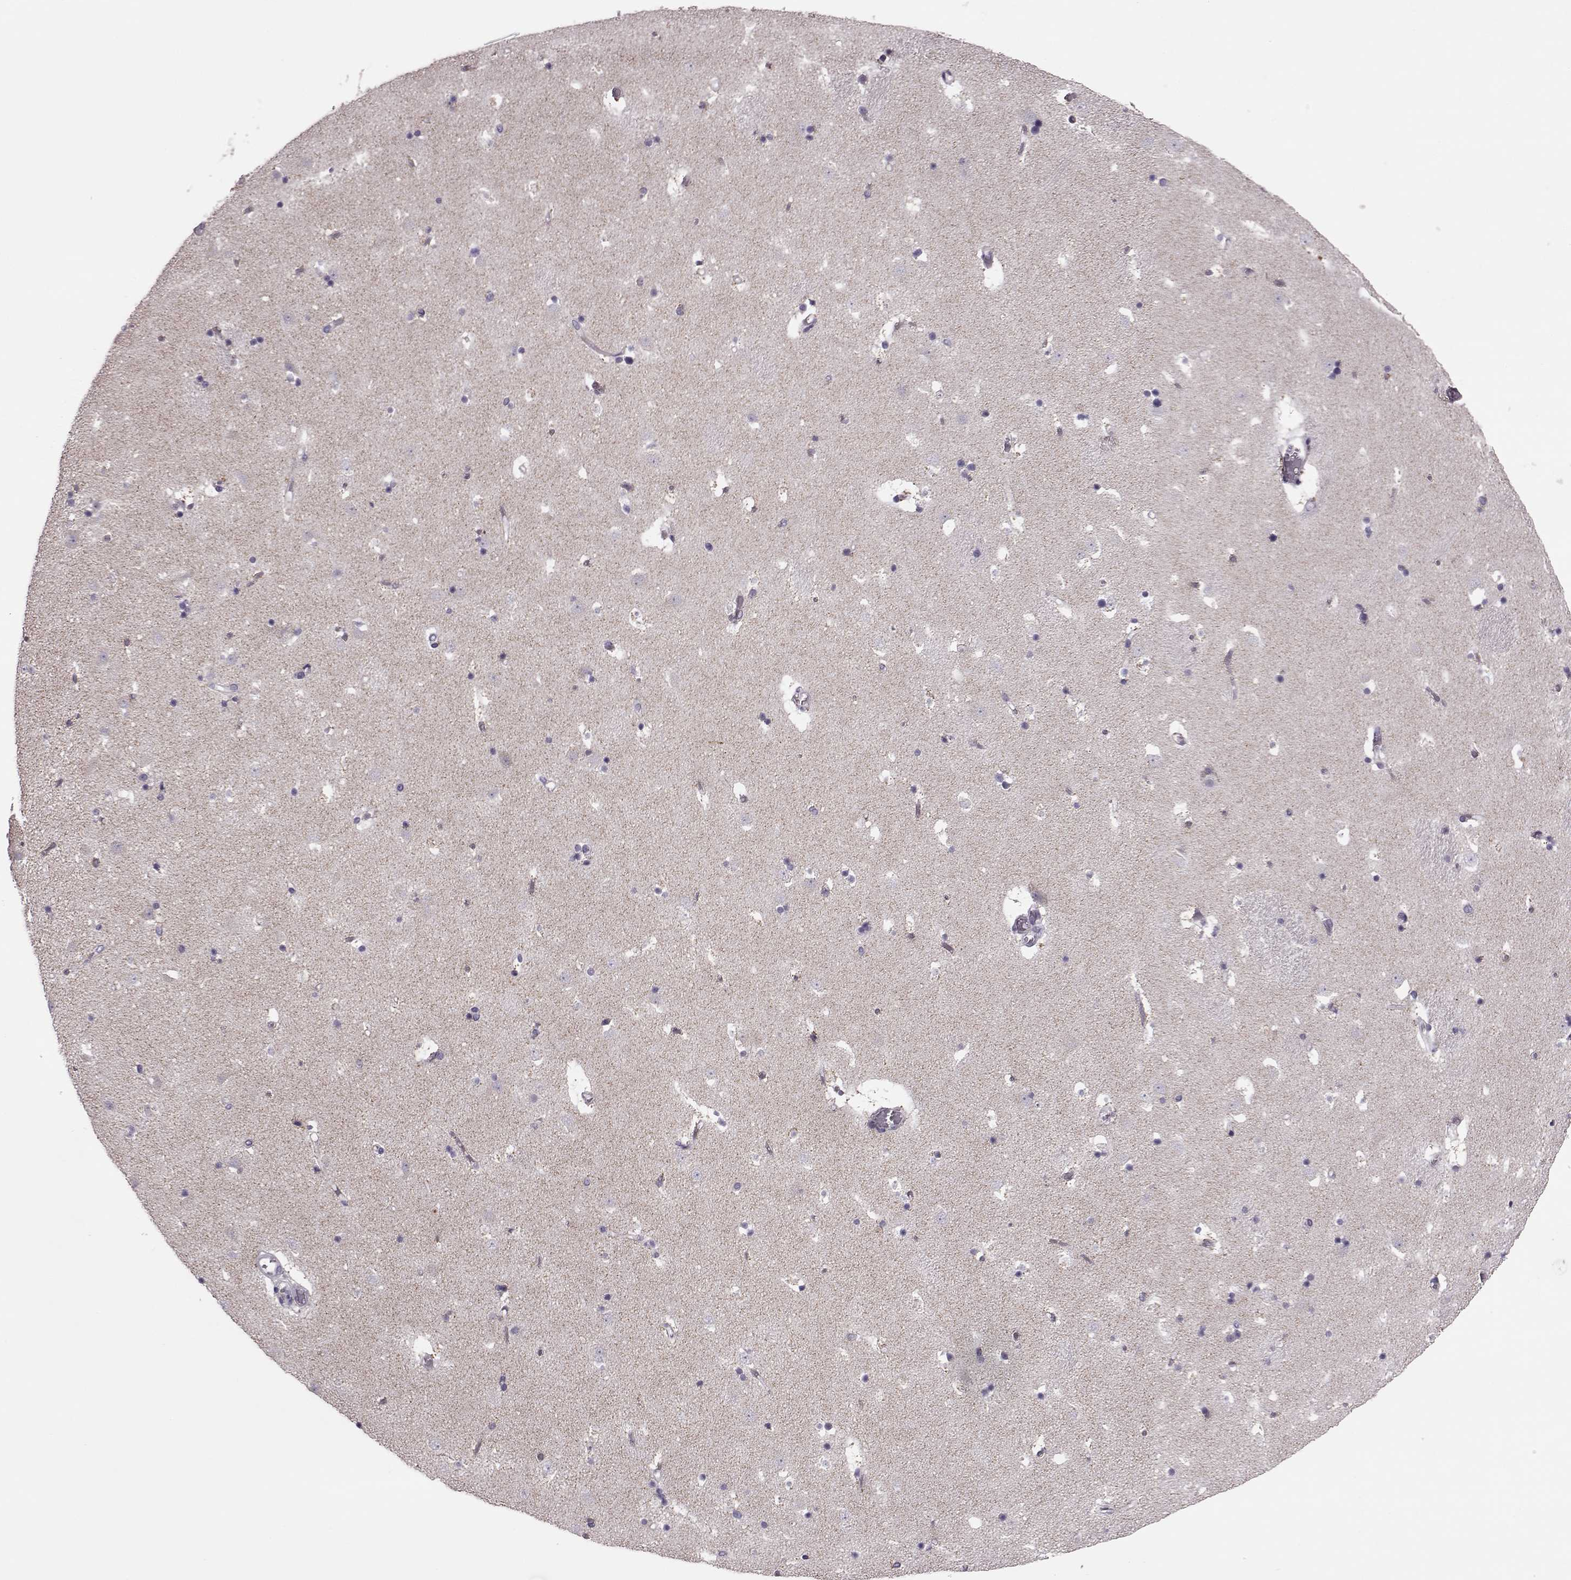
{"staining": {"intensity": "negative", "quantity": "none", "location": "none"}, "tissue": "caudate", "cell_type": "Glial cells", "image_type": "normal", "snomed": [{"axis": "morphology", "description": "Normal tissue, NOS"}, {"axis": "topography", "description": "Lateral ventricle wall"}], "caption": "Immunohistochemistry image of benign human caudate stained for a protein (brown), which demonstrates no positivity in glial cells. Brightfield microscopy of immunohistochemistry stained with DAB (3,3'-diaminobenzidine) (brown) and hematoxylin (blue), captured at high magnification.", "gene": "RIMS2", "patient": {"sex": "female", "age": 42}}